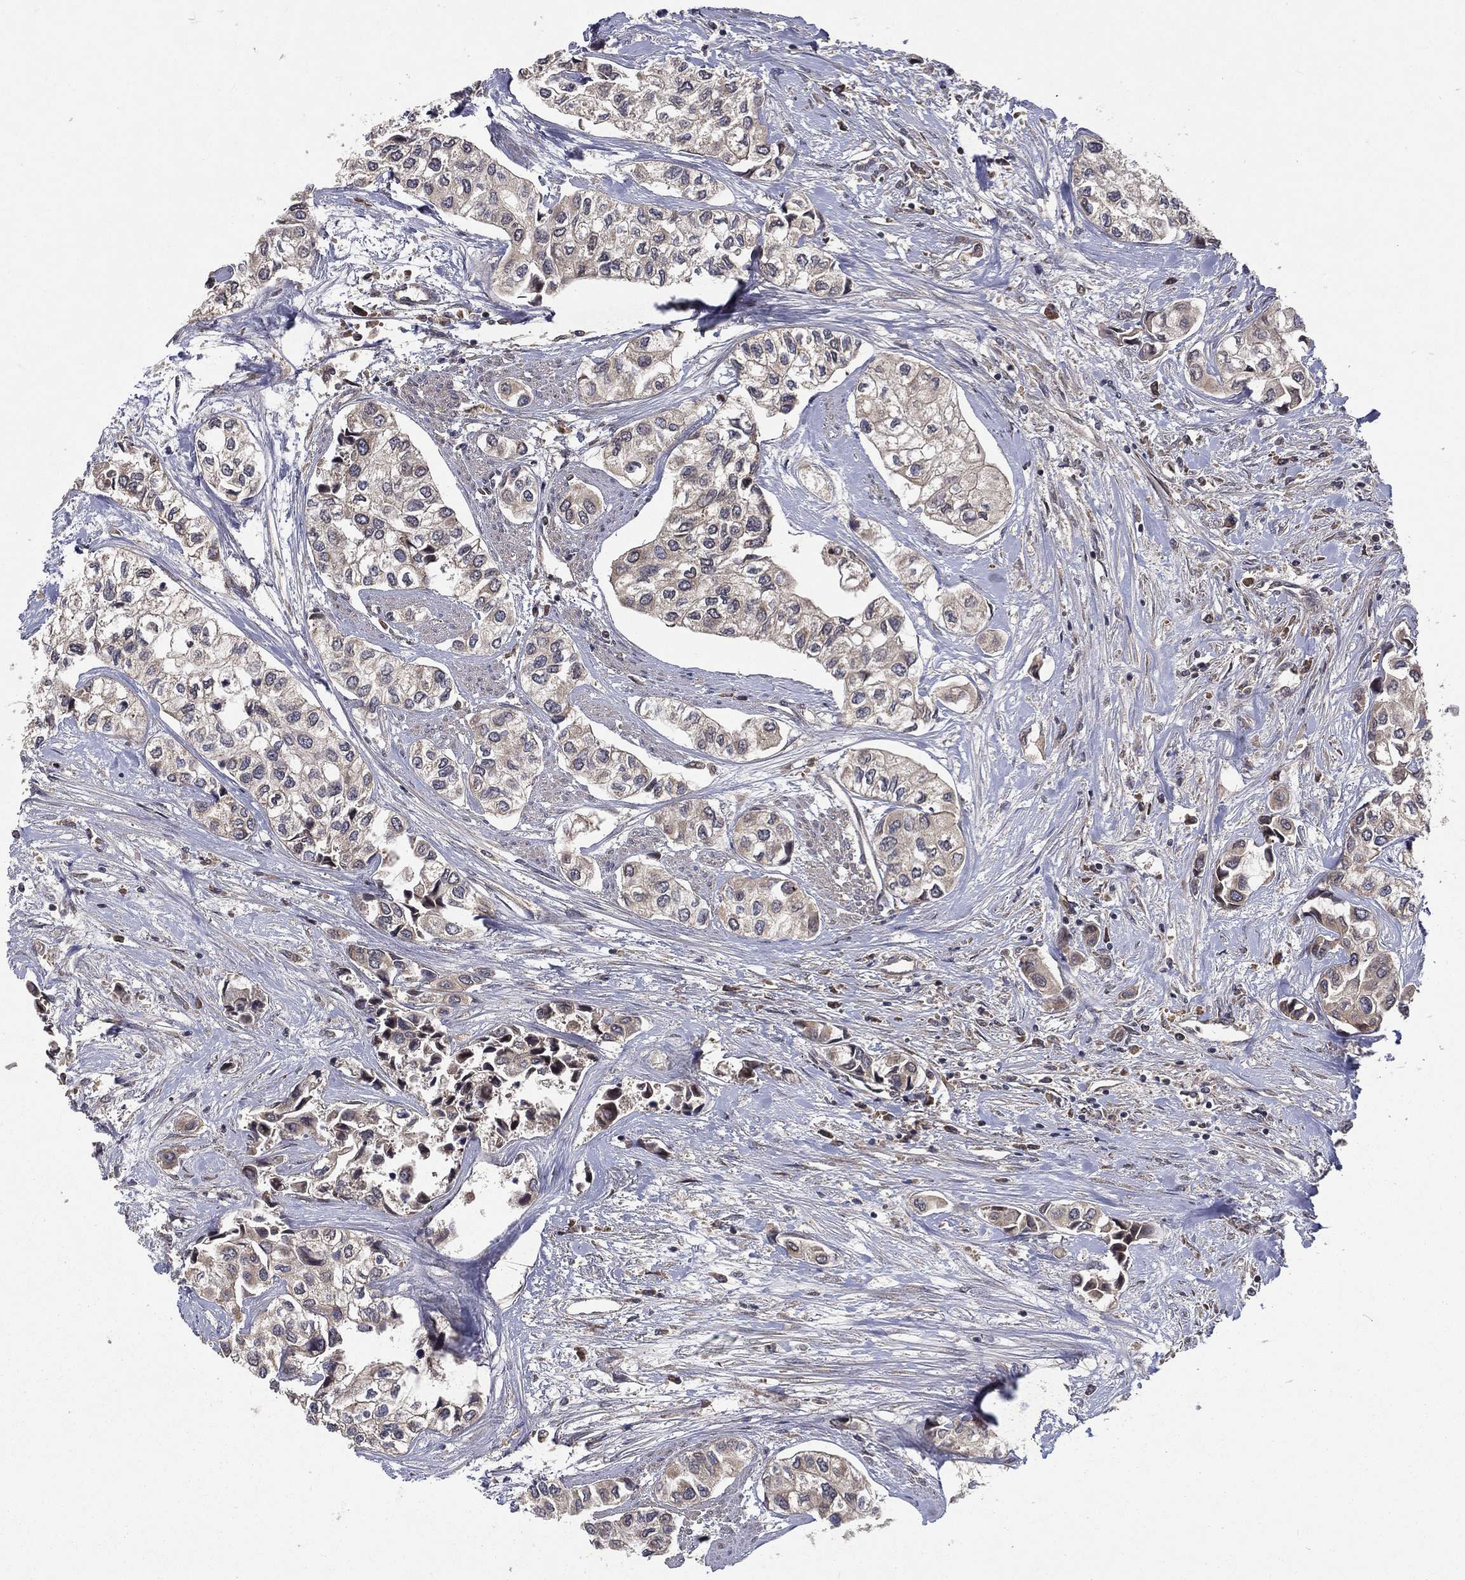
{"staining": {"intensity": "moderate", "quantity": "<25%", "location": "cytoplasmic/membranous"}, "tissue": "urothelial cancer", "cell_type": "Tumor cells", "image_type": "cancer", "snomed": [{"axis": "morphology", "description": "Urothelial carcinoma, High grade"}, {"axis": "topography", "description": "Urinary bladder"}], "caption": "IHC photomicrograph of neoplastic tissue: high-grade urothelial carcinoma stained using IHC exhibits low levels of moderate protein expression localized specifically in the cytoplasmic/membranous of tumor cells, appearing as a cytoplasmic/membranous brown color.", "gene": "RAB11FIP4", "patient": {"sex": "male", "age": 73}}